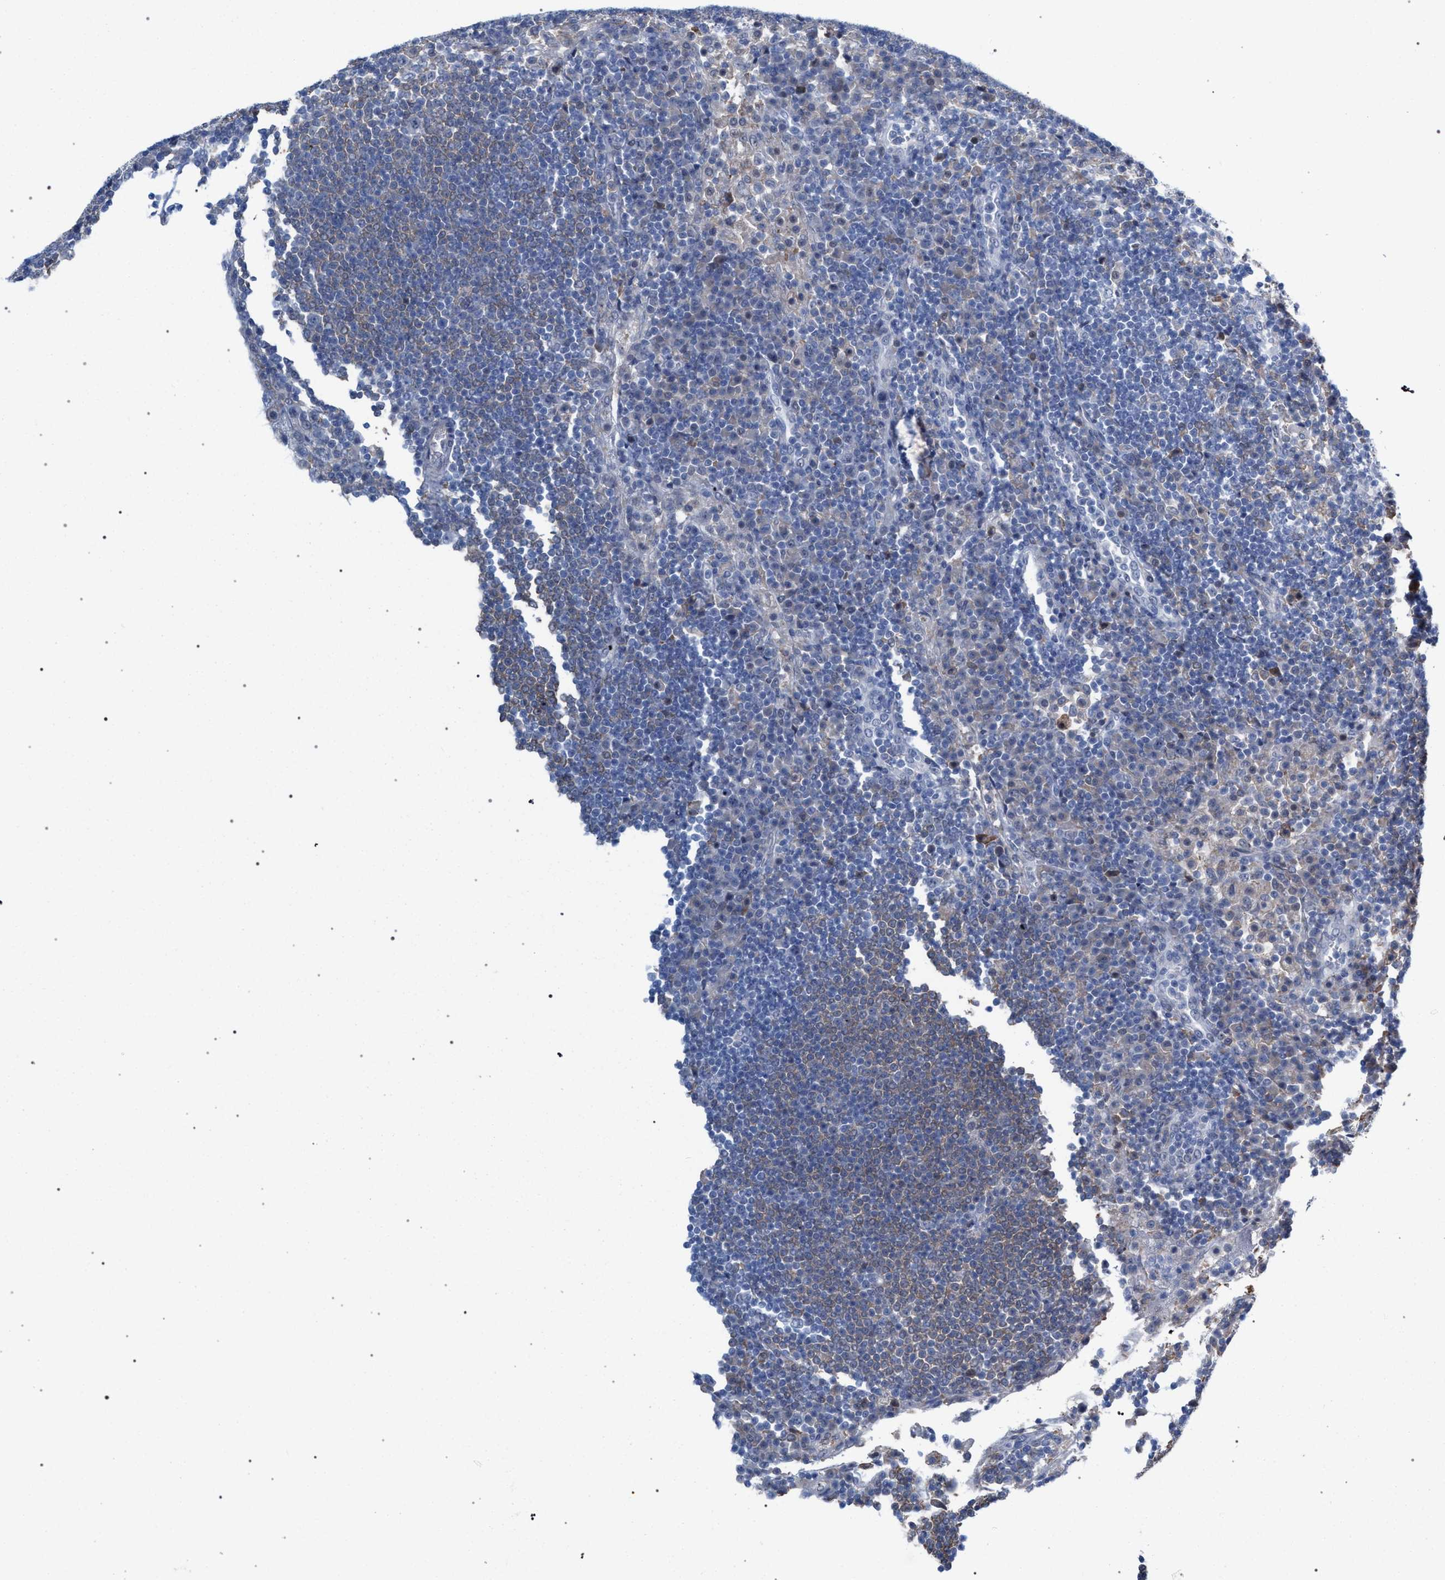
{"staining": {"intensity": "moderate", "quantity": "25%-75%", "location": "cytoplasmic/membranous"}, "tissue": "lymph node", "cell_type": "Germinal center cells", "image_type": "normal", "snomed": [{"axis": "morphology", "description": "Normal tissue, NOS"}, {"axis": "topography", "description": "Lymph node"}], "caption": "Immunohistochemistry (IHC) (DAB (3,3'-diaminobenzidine)) staining of benign human lymph node displays moderate cytoplasmic/membranous protein staining in approximately 25%-75% of germinal center cells. The staining was performed using DAB (3,3'-diaminobenzidine) to visualize the protein expression in brown, while the nuclei were stained in blue with hematoxylin (Magnification: 20x).", "gene": "FHOD3", "patient": {"sex": "female", "age": 53}}